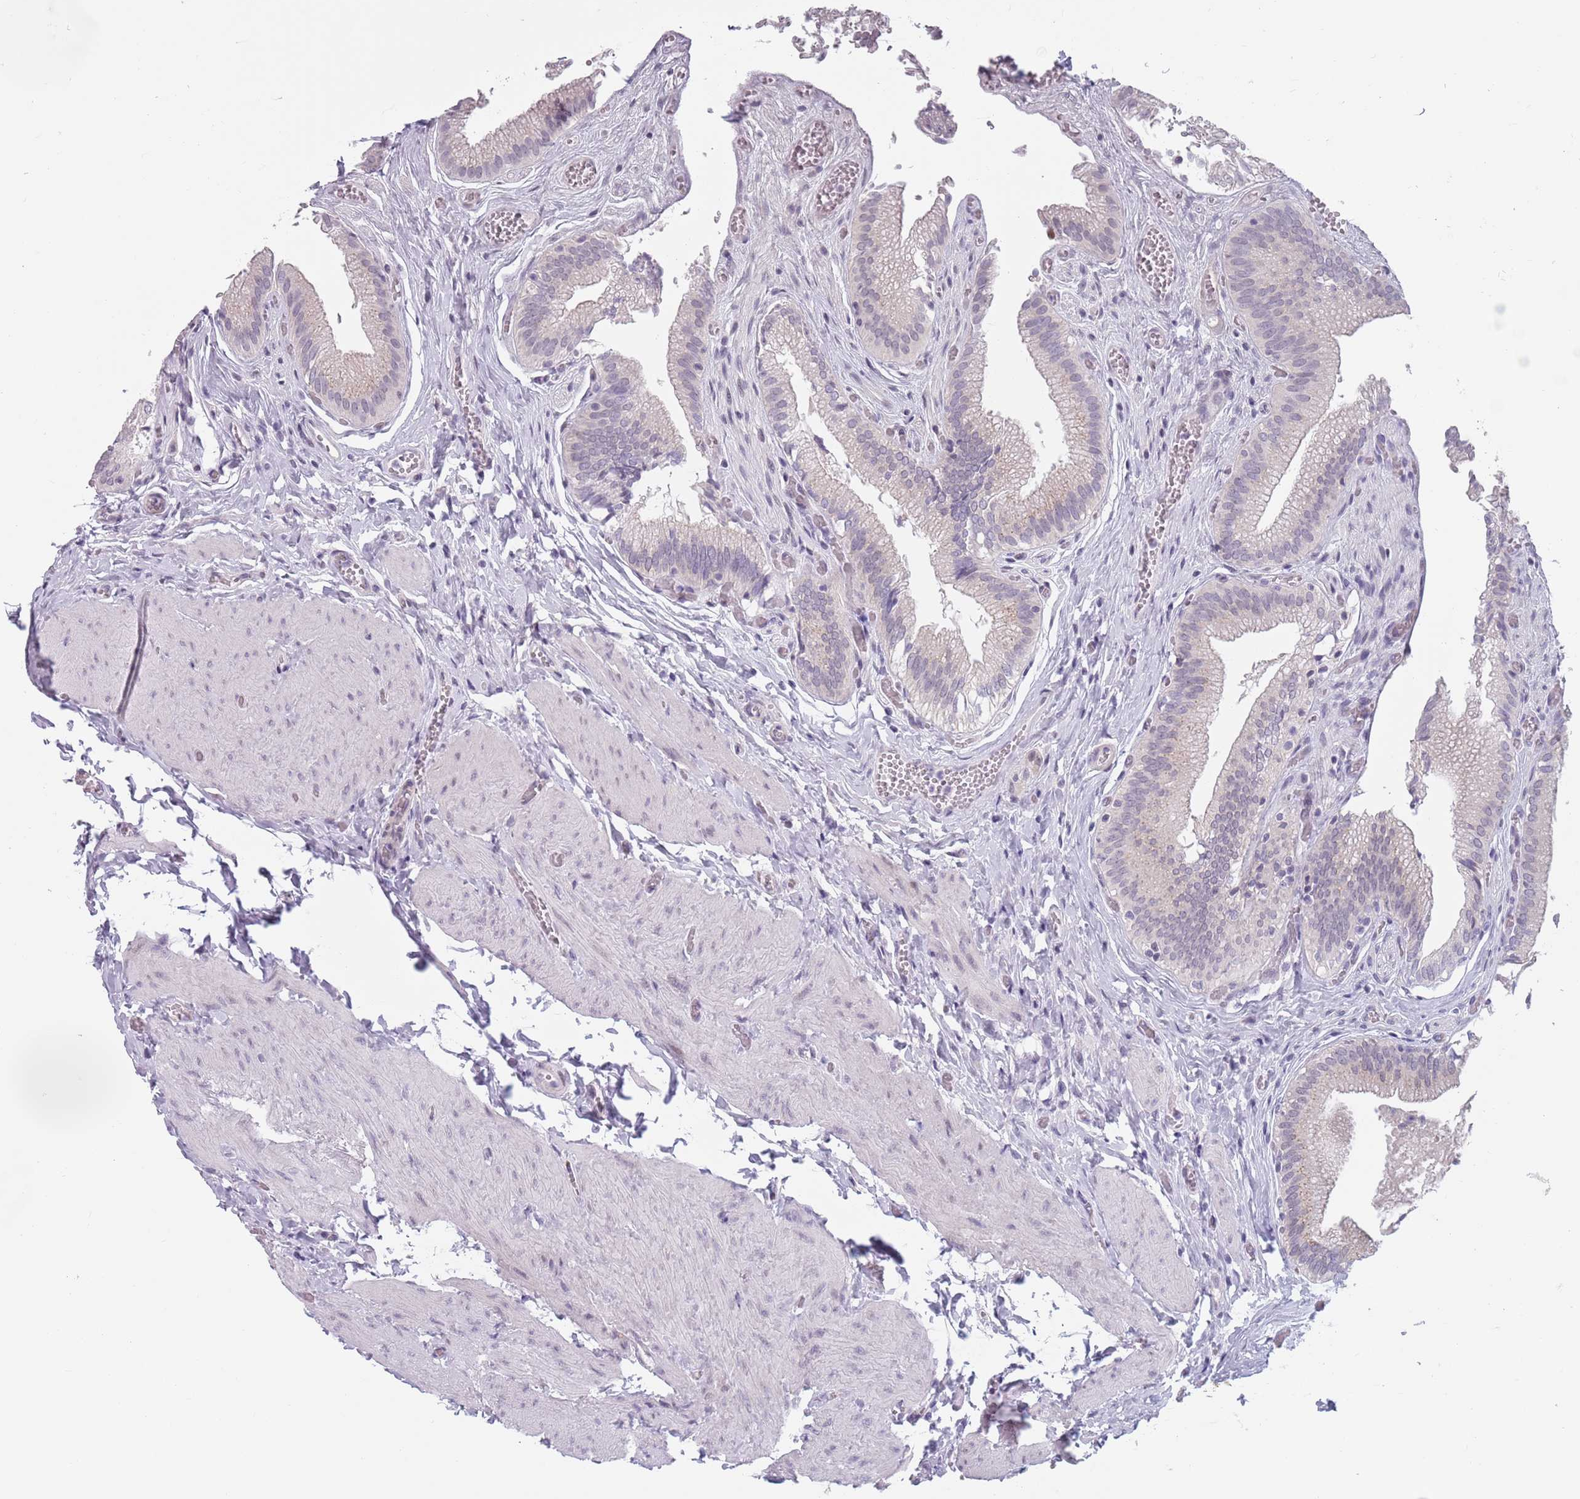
{"staining": {"intensity": "weak", "quantity": "<25%", "location": "cytoplasmic/membranous"}, "tissue": "gallbladder", "cell_type": "Glandular cells", "image_type": "normal", "snomed": [{"axis": "morphology", "description": "Normal tissue, NOS"}, {"axis": "topography", "description": "Gallbladder"}, {"axis": "topography", "description": "Peripheral nerve tissue"}], "caption": "Photomicrograph shows no significant protein positivity in glandular cells of benign gallbladder.", "gene": "ZKSCAN2", "patient": {"sex": "male", "age": 17}}